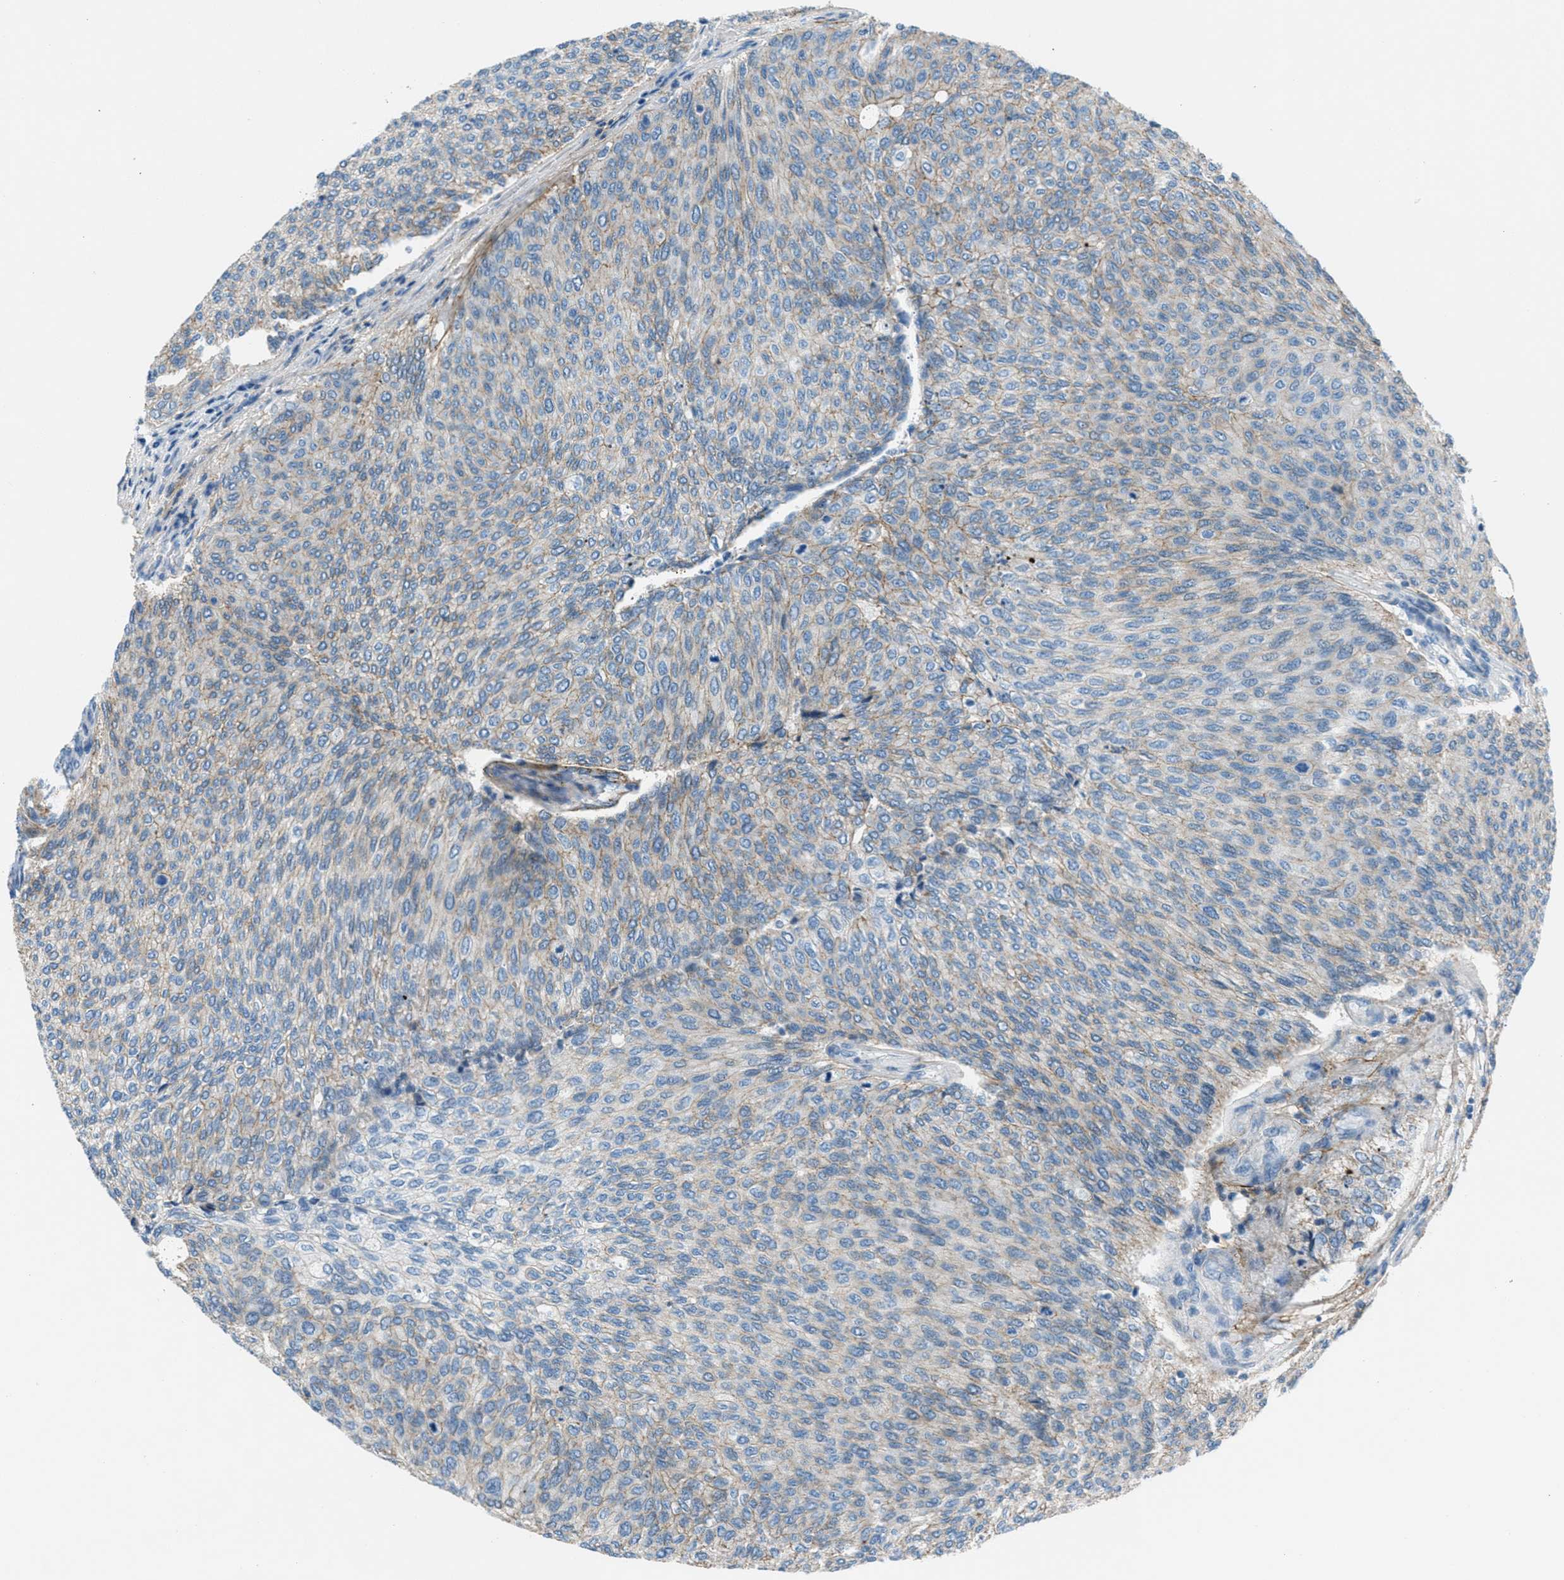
{"staining": {"intensity": "weak", "quantity": "25%-75%", "location": "cytoplasmic/membranous"}, "tissue": "urothelial cancer", "cell_type": "Tumor cells", "image_type": "cancer", "snomed": [{"axis": "morphology", "description": "Urothelial carcinoma, Low grade"}, {"axis": "topography", "description": "Urinary bladder"}], "caption": "Weak cytoplasmic/membranous positivity for a protein is identified in approximately 25%-75% of tumor cells of urothelial carcinoma (low-grade) using immunohistochemistry.", "gene": "FBN1", "patient": {"sex": "female", "age": 79}}